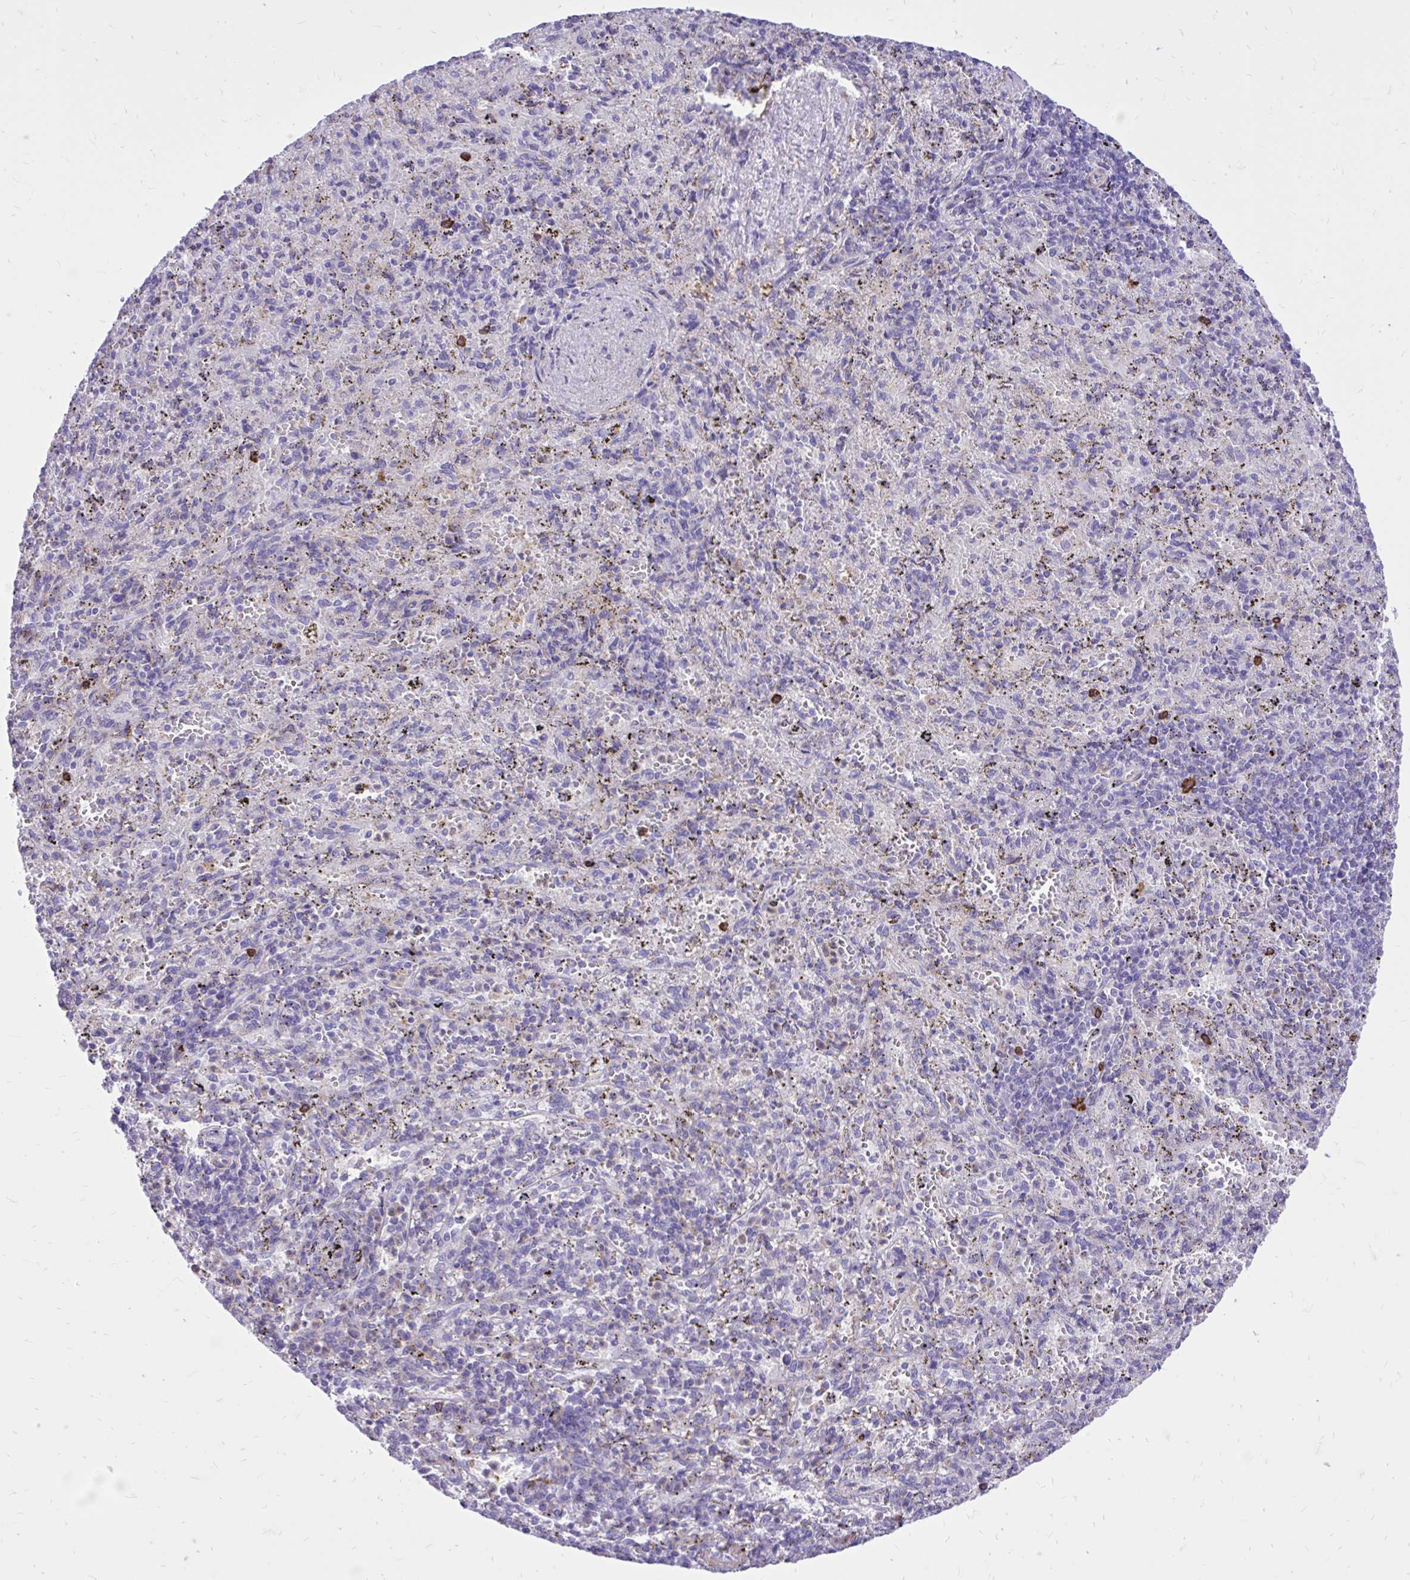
{"staining": {"intensity": "strong", "quantity": "<25%", "location": "cytoplasmic/membranous"}, "tissue": "spleen", "cell_type": "Cells in red pulp", "image_type": "normal", "snomed": [{"axis": "morphology", "description": "Normal tissue, NOS"}, {"axis": "topography", "description": "Spleen"}], "caption": "High-magnification brightfield microscopy of benign spleen stained with DAB (brown) and counterstained with hematoxylin (blue). cells in red pulp exhibit strong cytoplasmic/membranous expression is appreciated in about<25% of cells. (IHC, brightfield microscopy, high magnification).", "gene": "TLR7", "patient": {"sex": "male", "age": 57}}